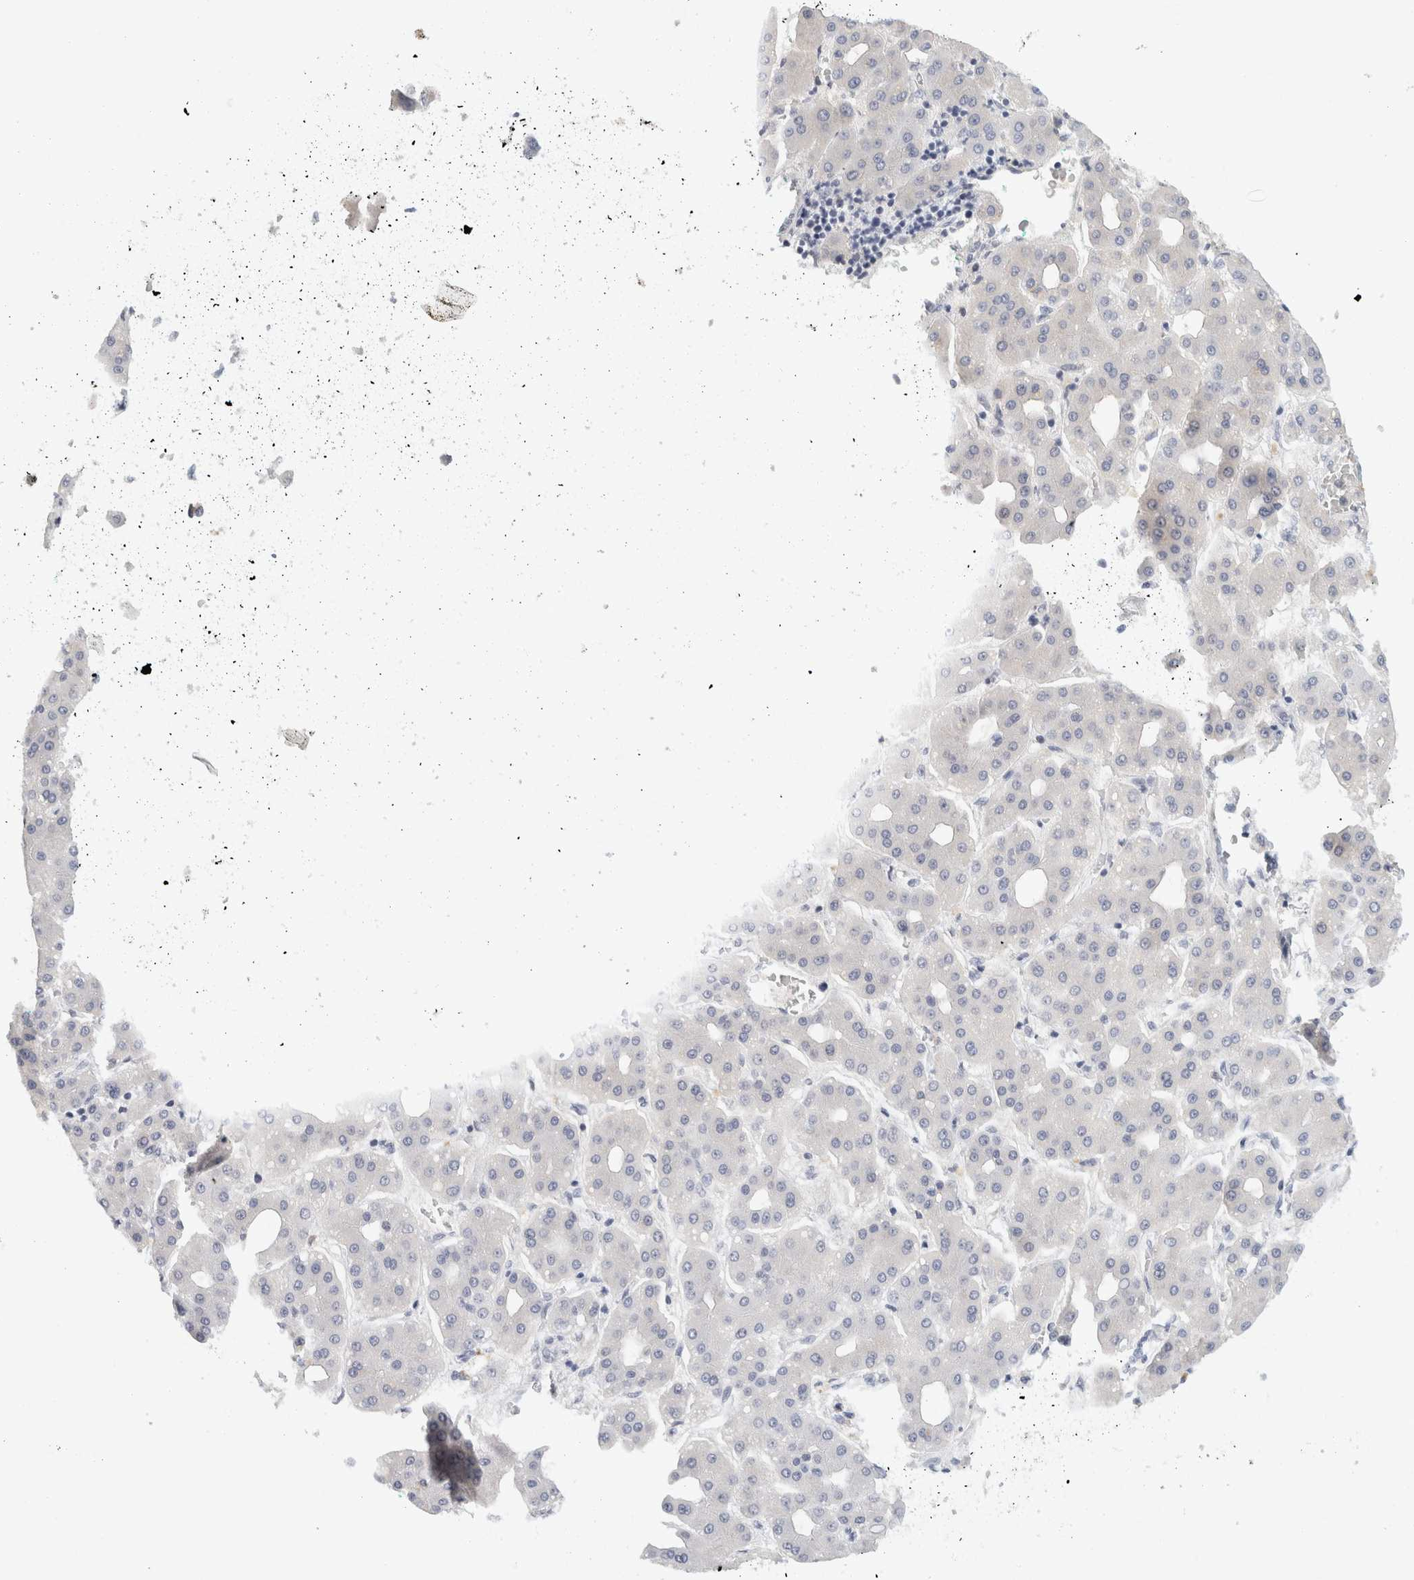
{"staining": {"intensity": "negative", "quantity": "none", "location": "none"}, "tissue": "liver cancer", "cell_type": "Tumor cells", "image_type": "cancer", "snomed": [{"axis": "morphology", "description": "Carcinoma, Hepatocellular, NOS"}, {"axis": "topography", "description": "Liver"}], "caption": "This histopathology image is of liver cancer (hepatocellular carcinoma) stained with IHC to label a protein in brown with the nuclei are counter-stained blue. There is no expression in tumor cells.", "gene": "STK31", "patient": {"sex": "male", "age": 65}}